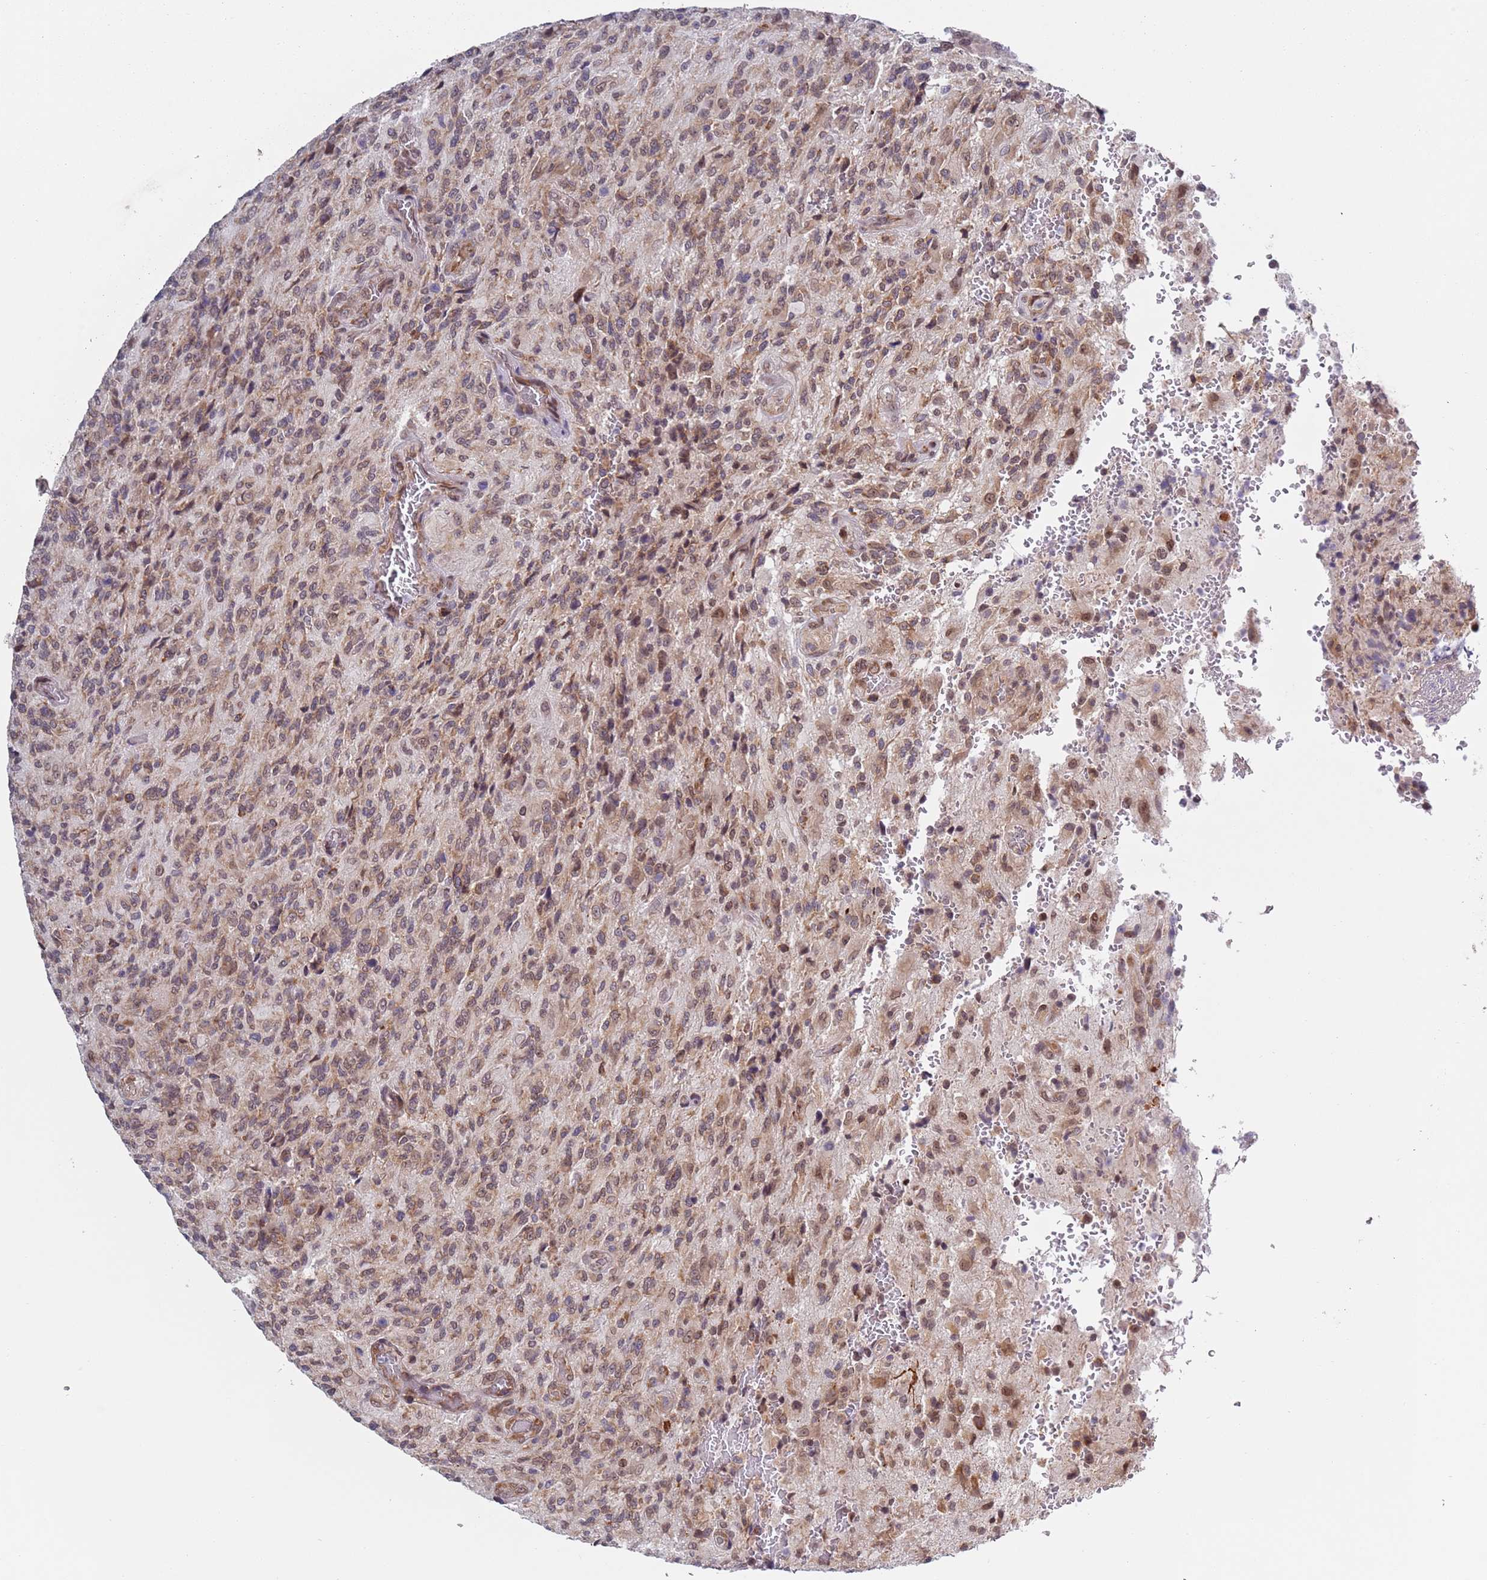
{"staining": {"intensity": "moderate", "quantity": ">75%", "location": "cytoplasmic/membranous,nuclear"}, "tissue": "glioma", "cell_type": "Tumor cells", "image_type": "cancer", "snomed": [{"axis": "morphology", "description": "Normal tissue, NOS"}, {"axis": "morphology", "description": "Glioma, malignant, High grade"}, {"axis": "topography", "description": "Cerebral cortex"}], "caption": "Approximately >75% of tumor cells in glioma reveal moderate cytoplasmic/membranous and nuclear protein expression as visualized by brown immunohistochemical staining.", "gene": "SLC25A32", "patient": {"sex": "male", "age": 56}}